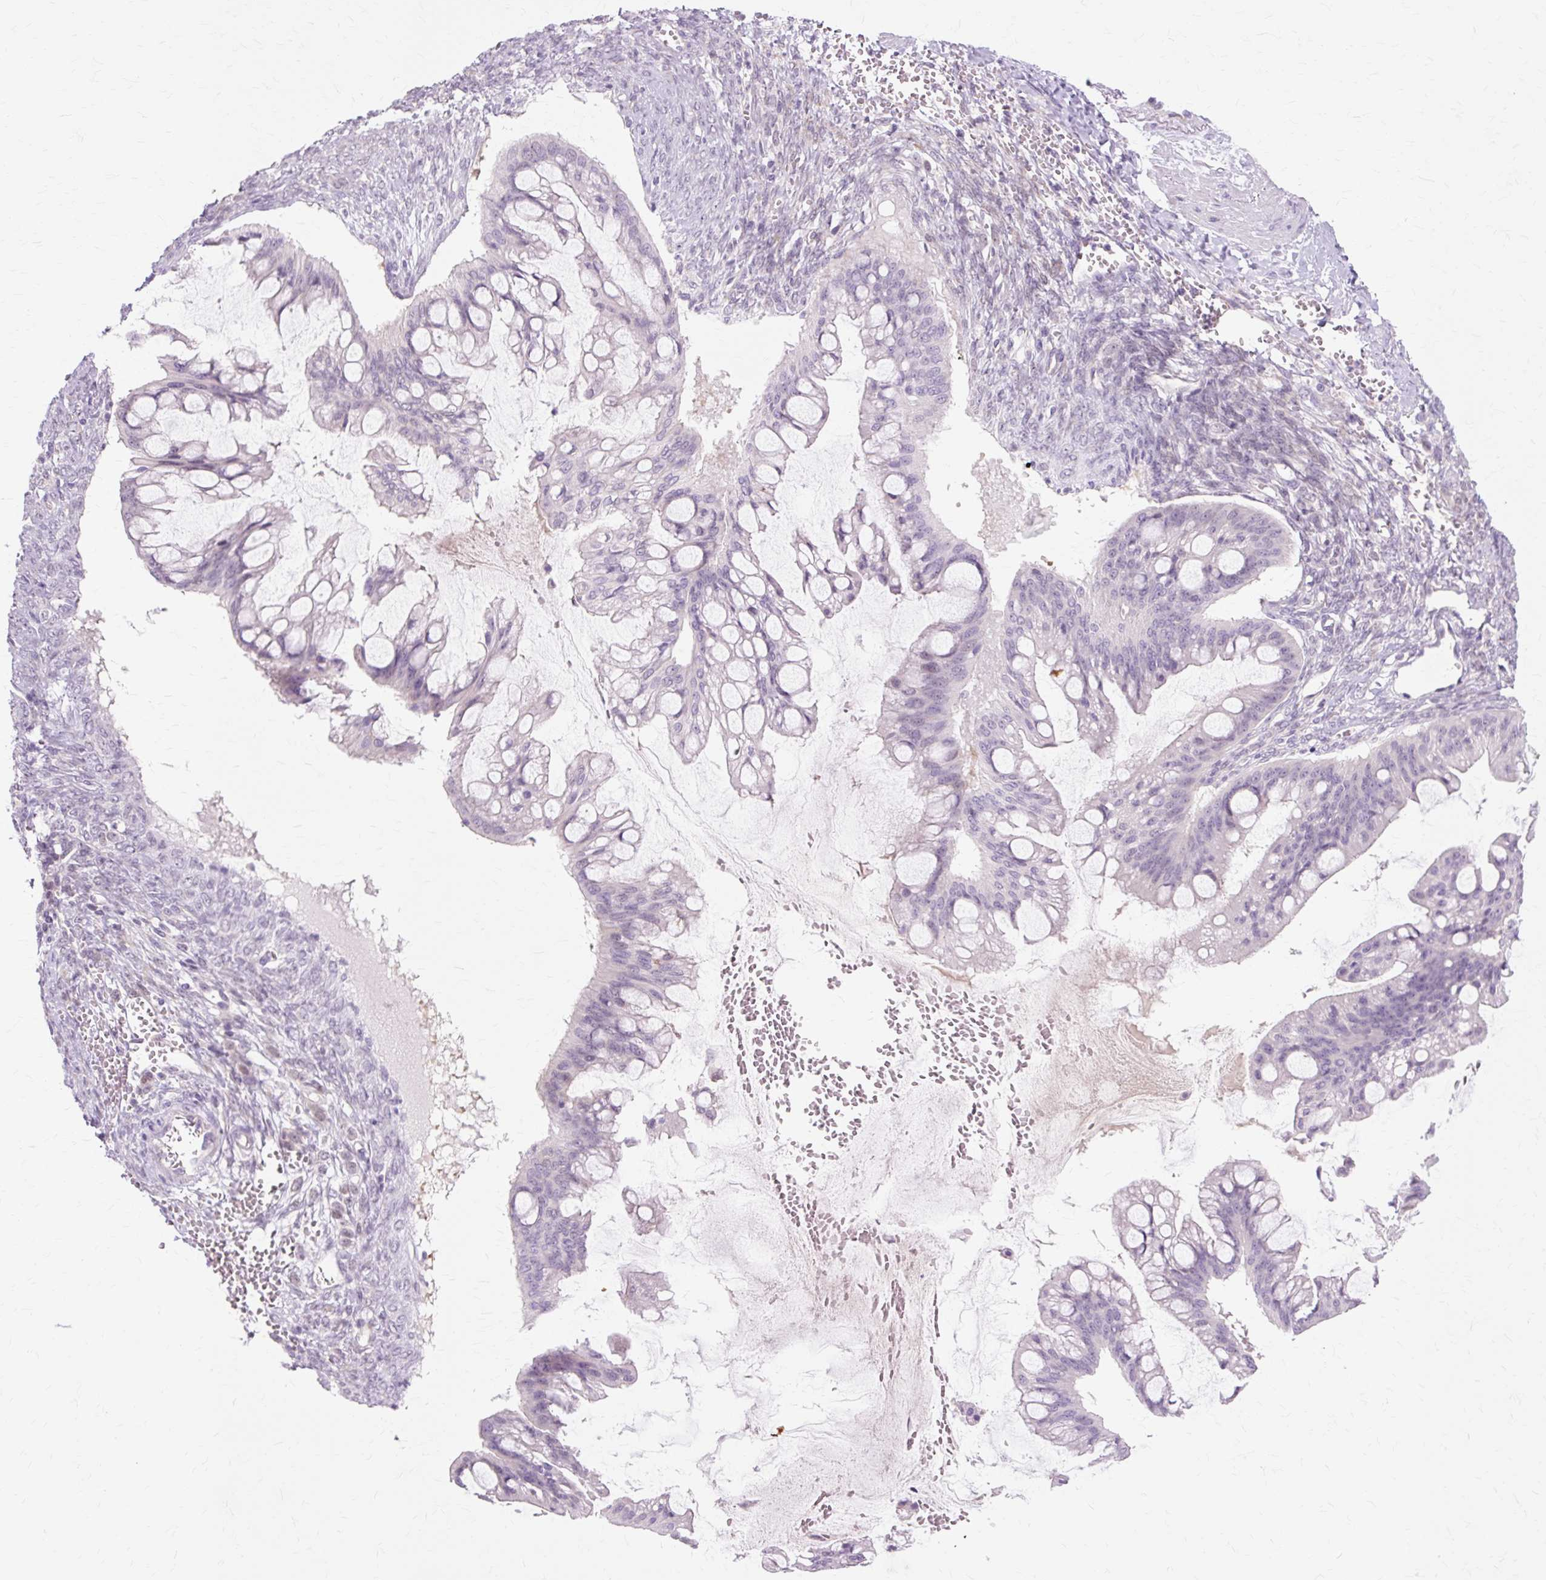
{"staining": {"intensity": "negative", "quantity": "none", "location": "none"}, "tissue": "ovarian cancer", "cell_type": "Tumor cells", "image_type": "cancer", "snomed": [{"axis": "morphology", "description": "Cystadenocarcinoma, mucinous, NOS"}, {"axis": "topography", "description": "Ovary"}], "caption": "This is an IHC image of mucinous cystadenocarcinoma (ovarian). There is no positivity in tumor cells.", "gene": "ZNF35", "patient": {"sex": "female", "age": 73}}